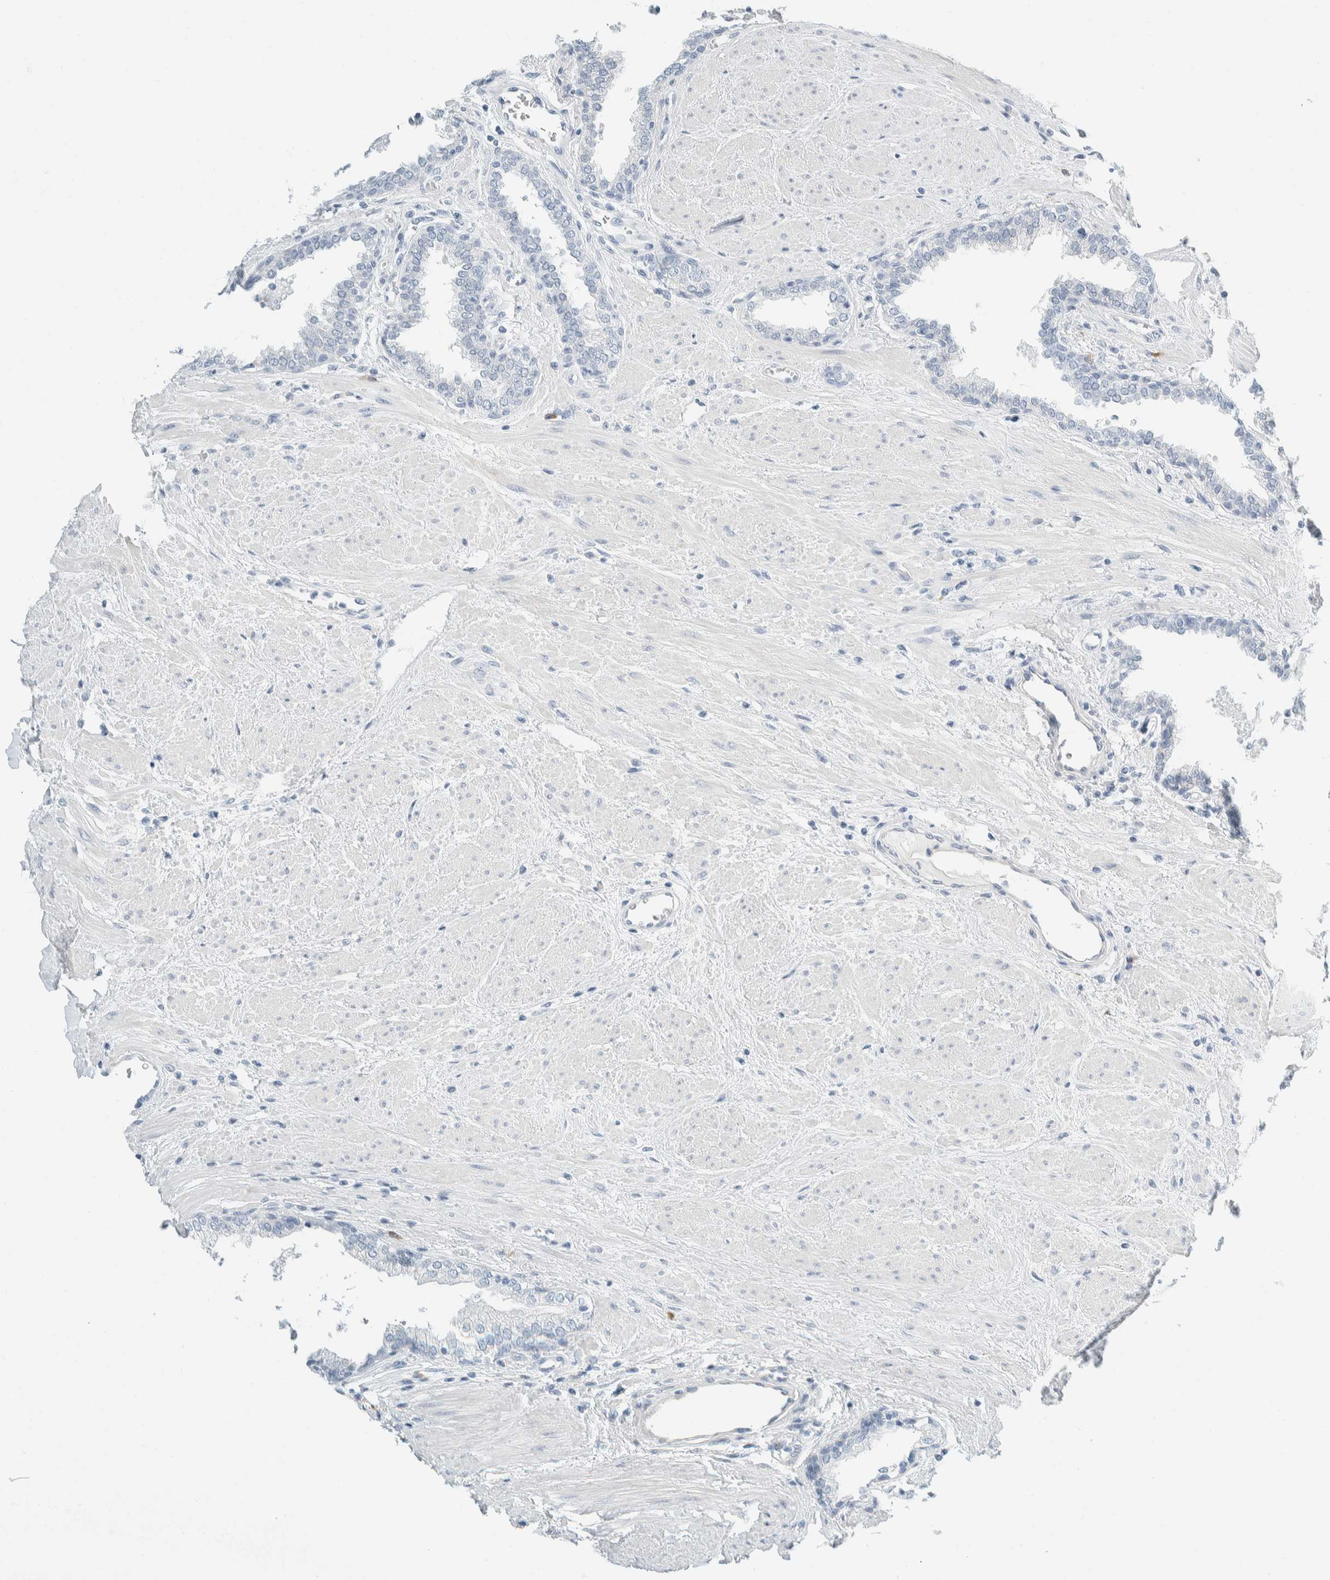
{"staining": {"intensity": "negative", "quantity": "none", "location": "none"}, "tissue": "prostate", "cell_type": "Glandular cells", "image_type": "normal", "snomed": [{"axis": "morphology", "description": "Normal tissue, NOS"}, {"axis": "topography", "description": "Prostate"}], "caption": "Benign prostate was stained to show a protein in brown. There is no significant staining in glandular cells. (DAB (3,3'-diaminobenzidine) IHC visualized using brightfield microscopy, high magnification).", "gene": "ARHGAP27", "patient": {"sex": "male", "age": 51}}